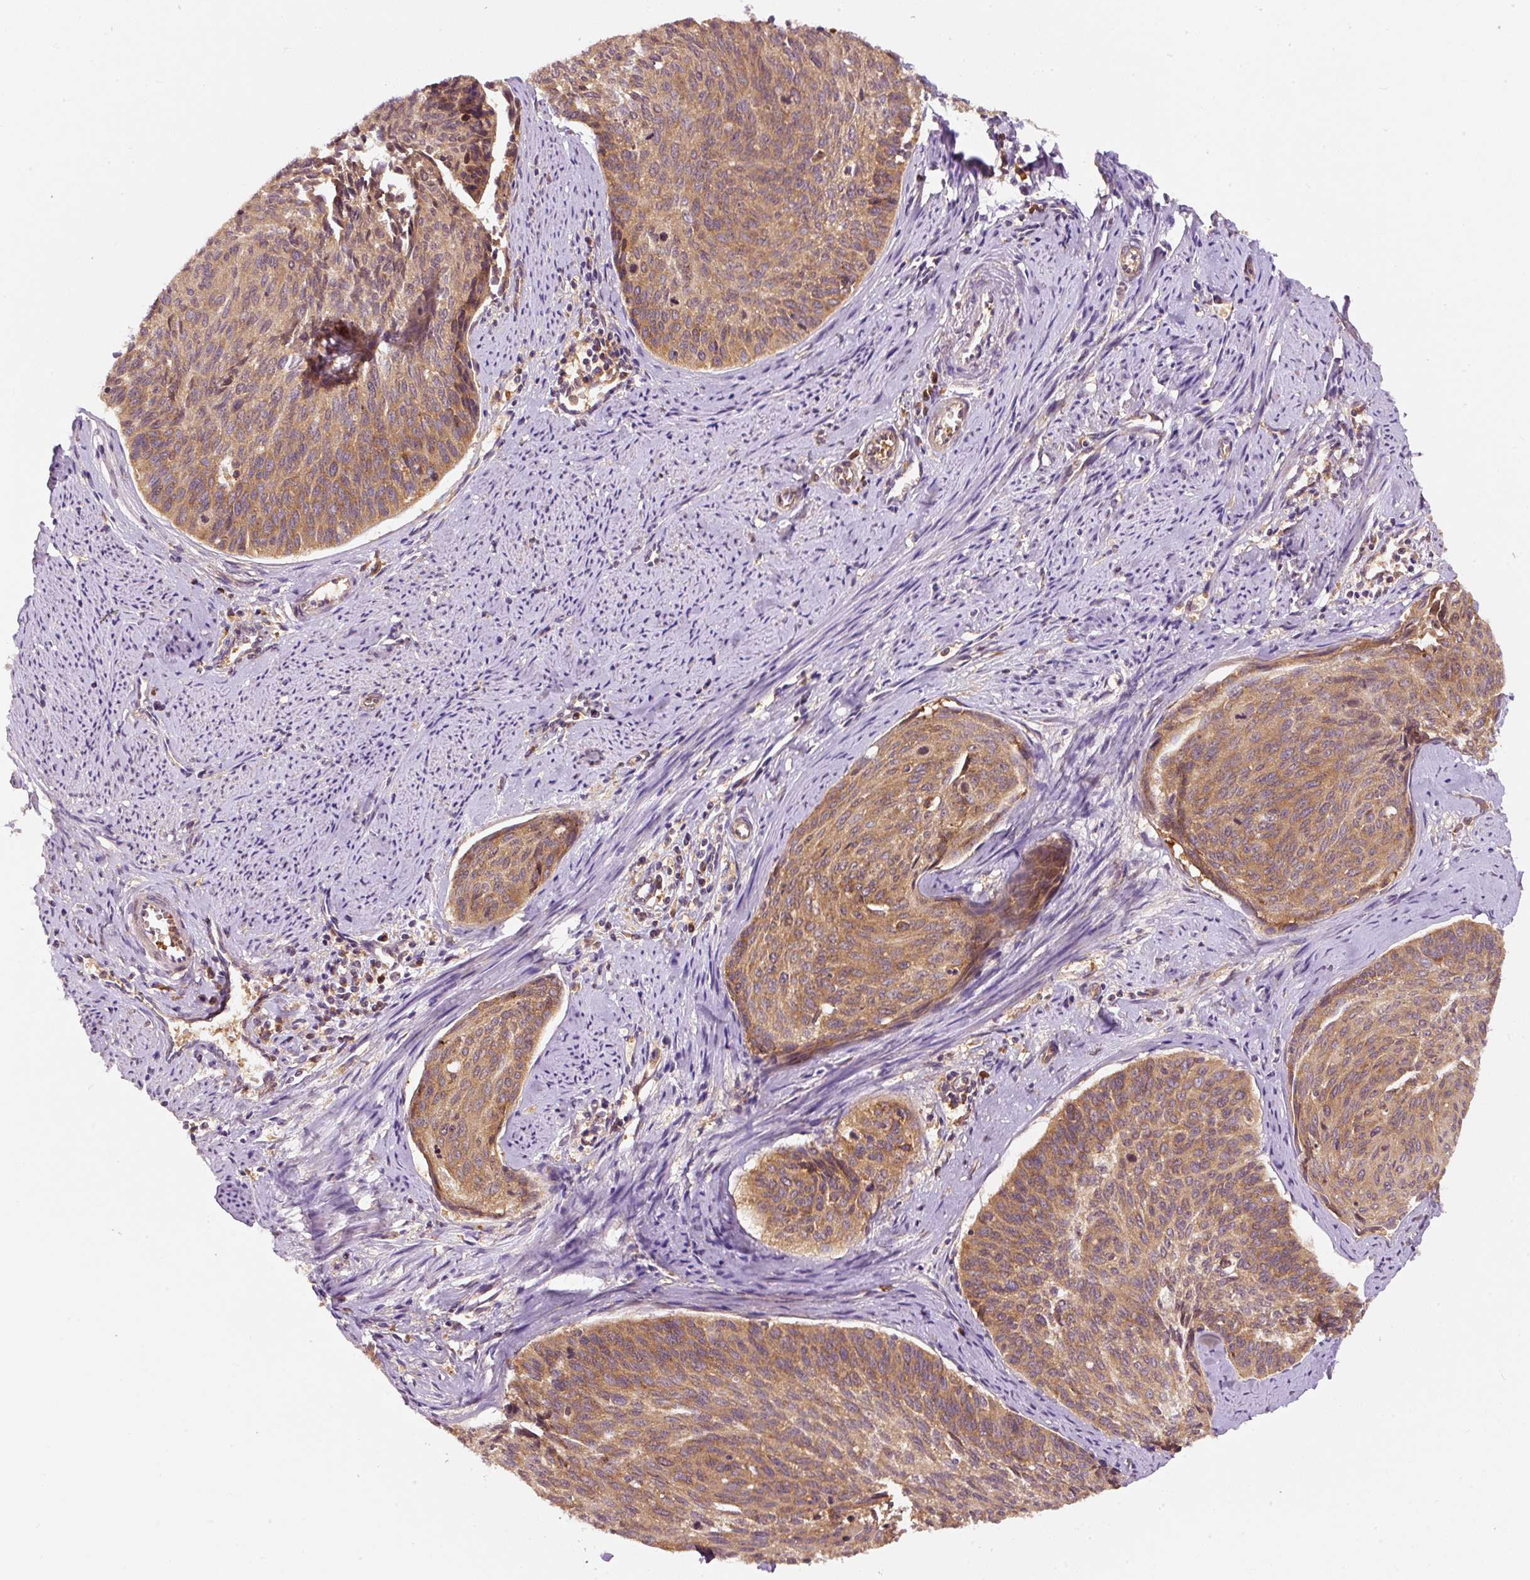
{"staining": {"intensity": "moderate", "quantity": ">75%", "location": "cytoplasmic/membranous"}, "tissue": "cervical cancer", "cell_type": "Tumor cells", "image_type": "cancer", "snomed": [{"axis": "morphology", "description": "Squamous cell carcinoma, NOS"}, {"axis": "topography", "description": "Cervix"}], "caption": "Cervical cancer stained with a brown dye displays moderate cytoplasmic/membranous positive staining in approximately >75% of tumor cells.", "gene": "EIF2S2", "patient": {"sex": "female", "age": 55}}